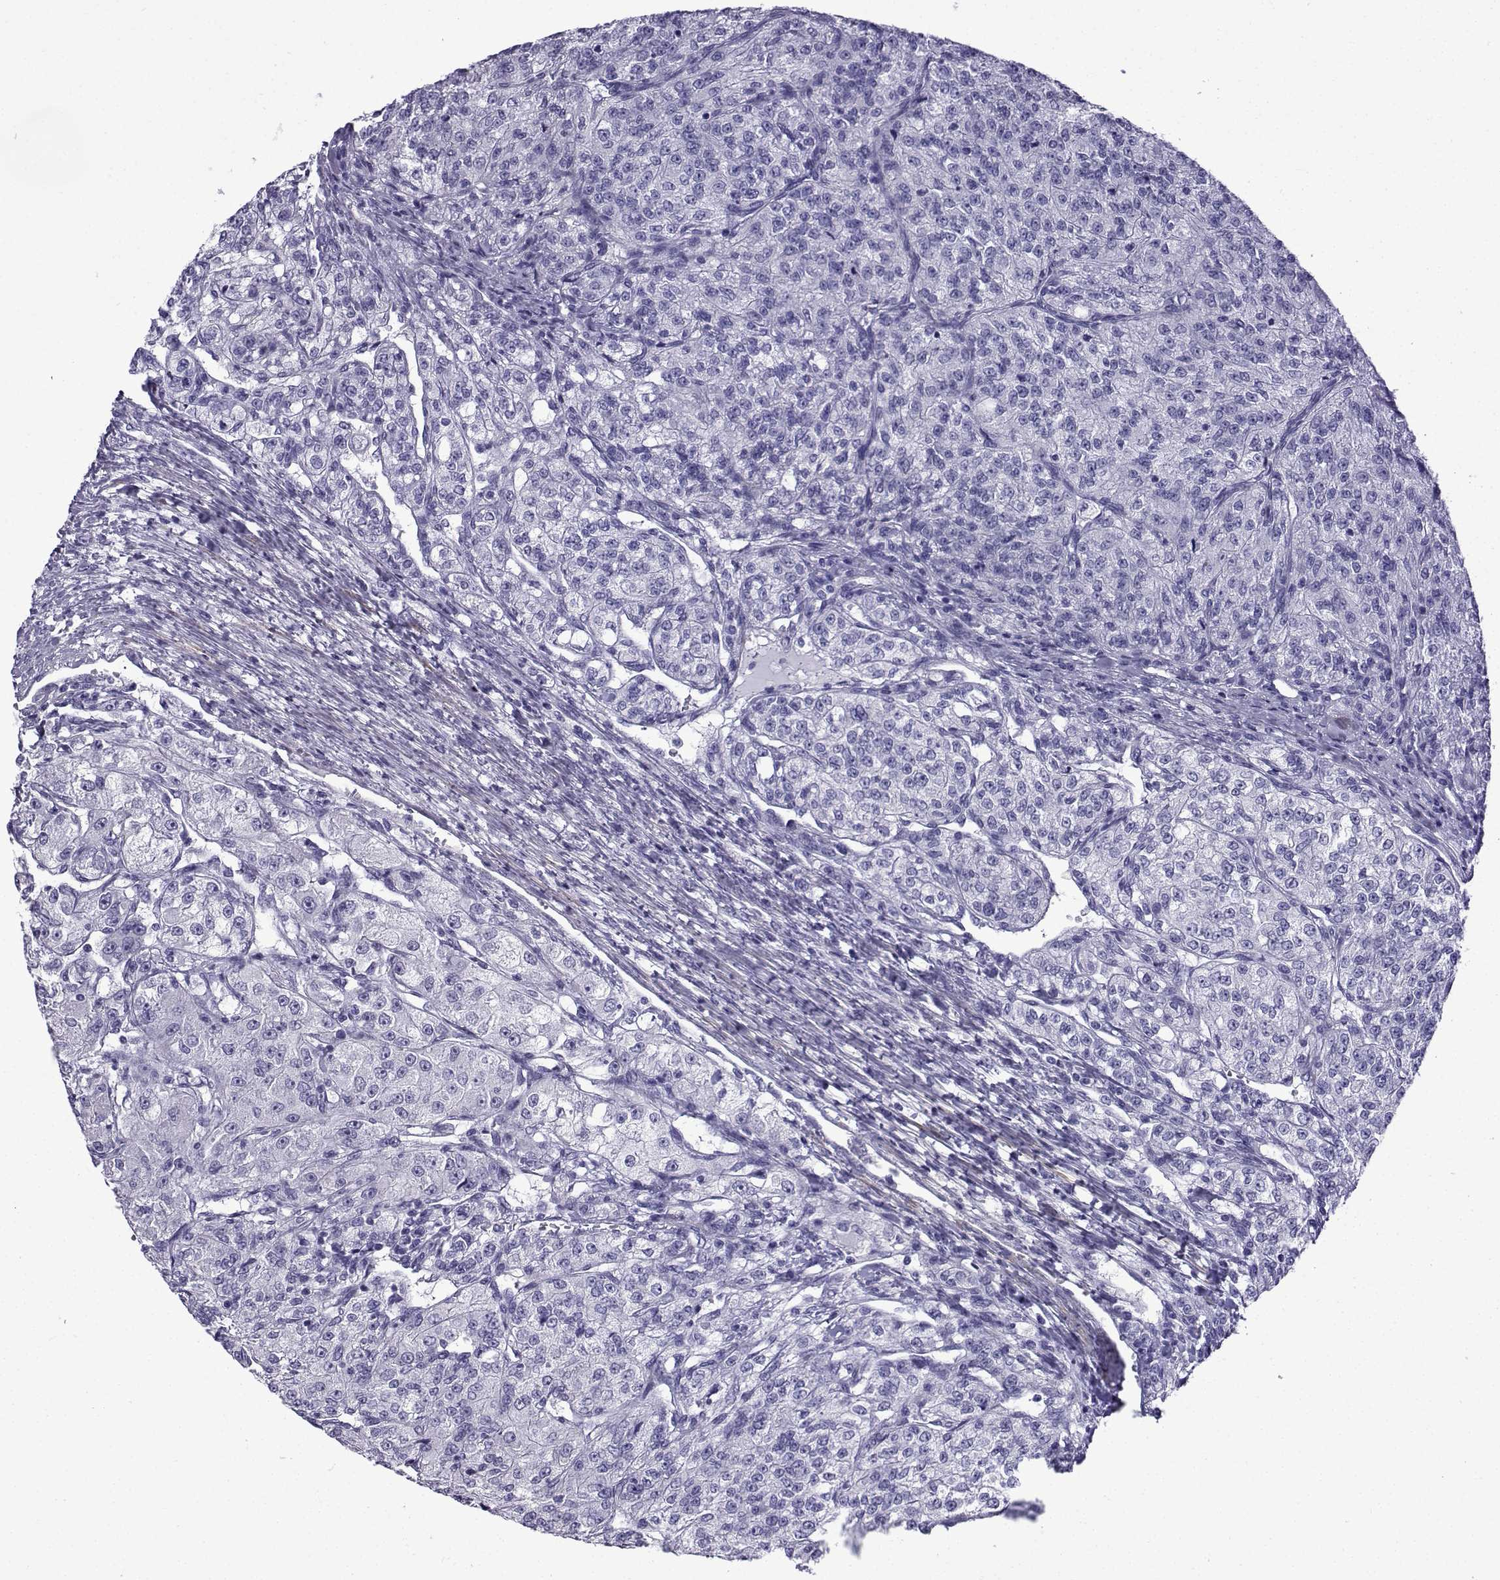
{"staining": {"intensity": "negative", "quantity": "none", "location": "none"}, "tissue": "renal cancer", "cell_type": "Tumor cells", "image_type": "cancer", "snomed": [{"axis": "morphology", "description": "Adenocarcinoma, NOS"}, {"axis": "topography", "description": "Kidney"}], "caption": "IHC histopathology image of renal adenocarcinoma stained for a protein (brown), which demonstrates no positivity in tumor cells.", "gene": "KCNF1", "patient": {"sex": "female", "age": 63}}